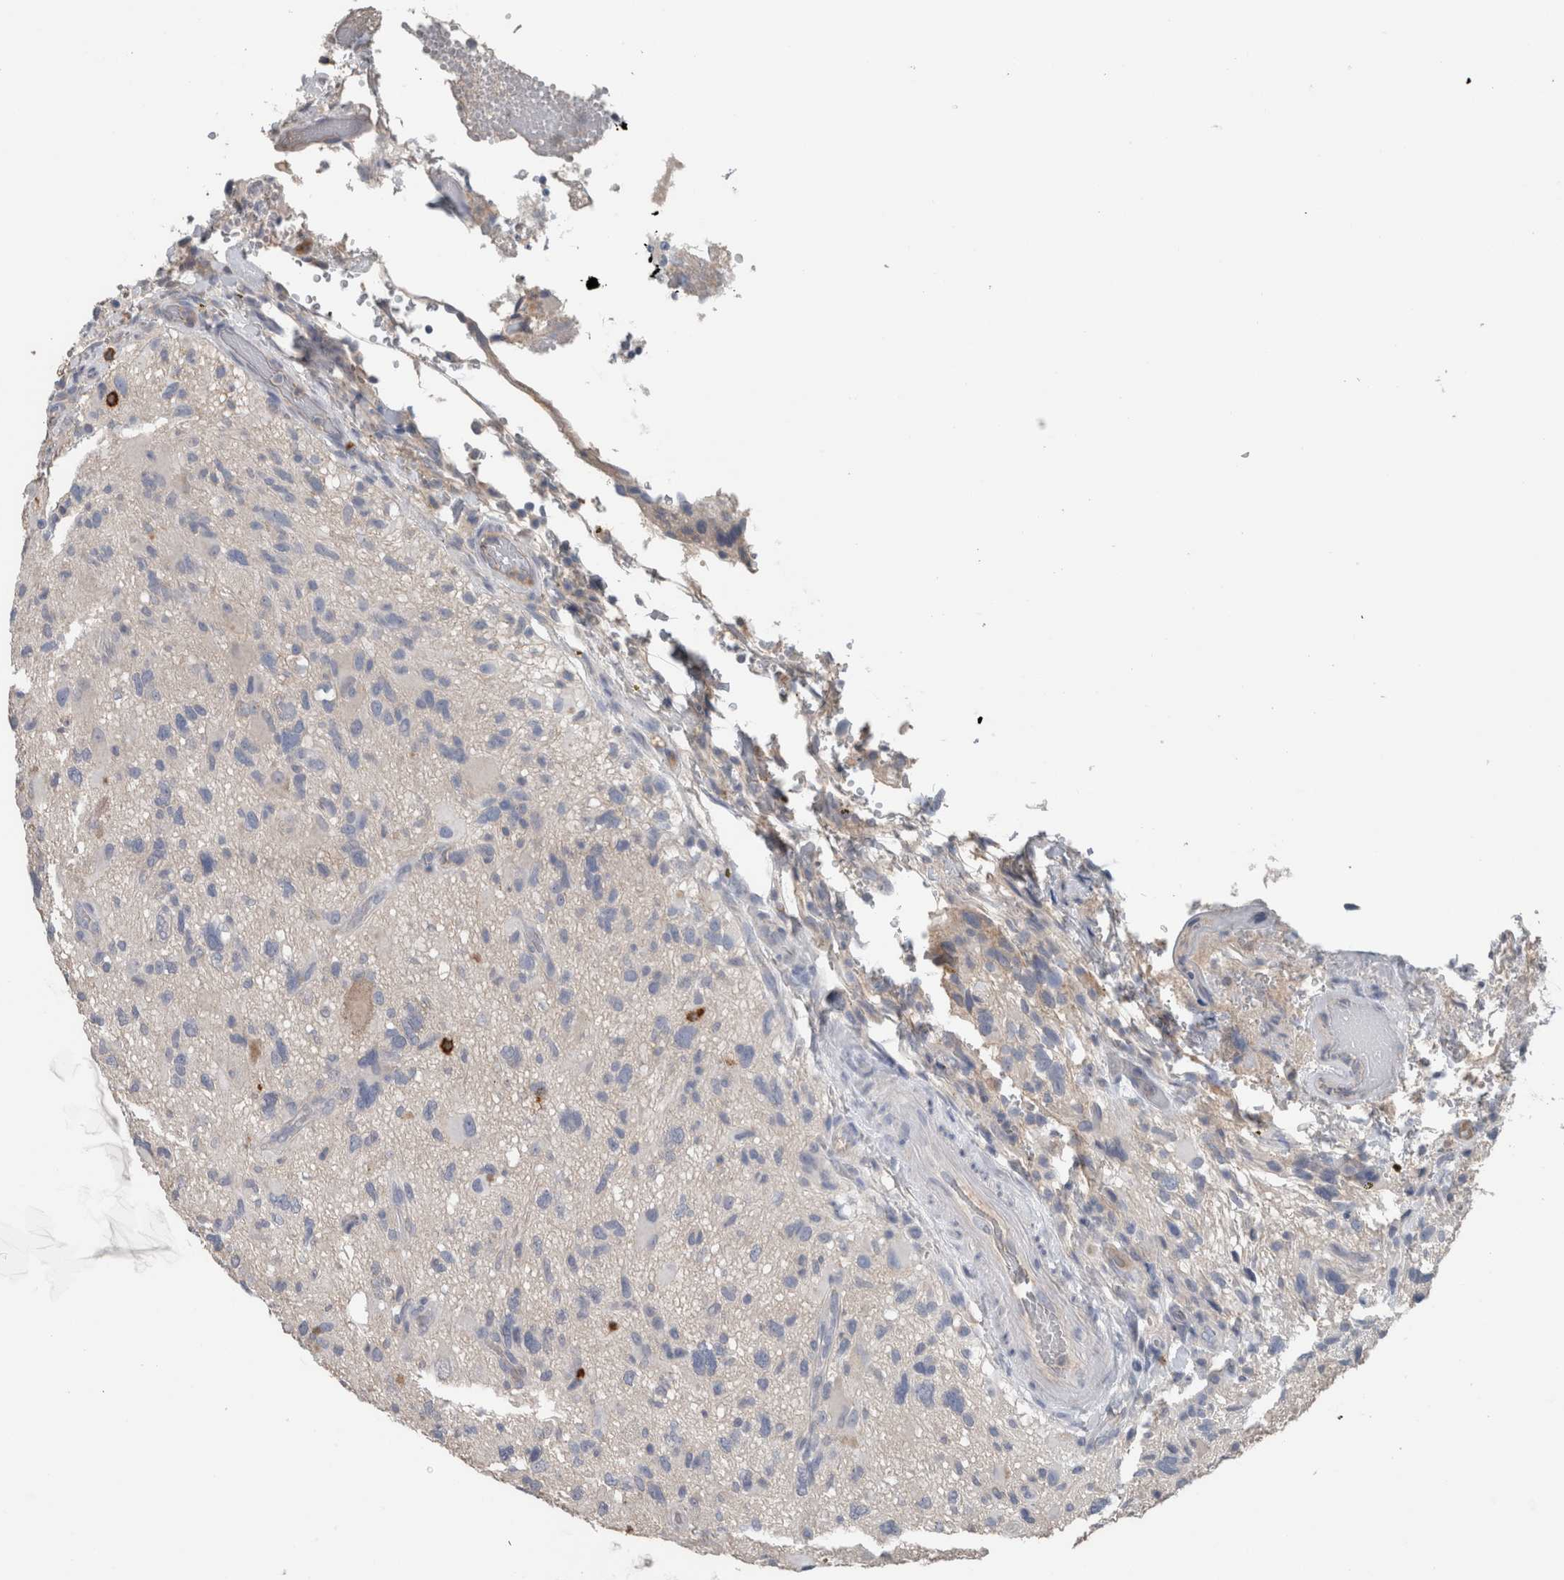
{"staining": {"intensity": "negative", "quantity": "none", "location": "none"}, "tissue": "glioma", "cell_type": "Tumor cells", "image_type": "cancer", "snomed": [{"axis": "morphology", "description": "Glioma, malignant, High grade"}, {"axis": "topography", "description": "Brain"}], "caption": "The micrograph demonstrates no staining of tumor cells in malignant high-grade glioma.", "gene": "CRNN", "patient": {"sex": "male", "age": 33}}